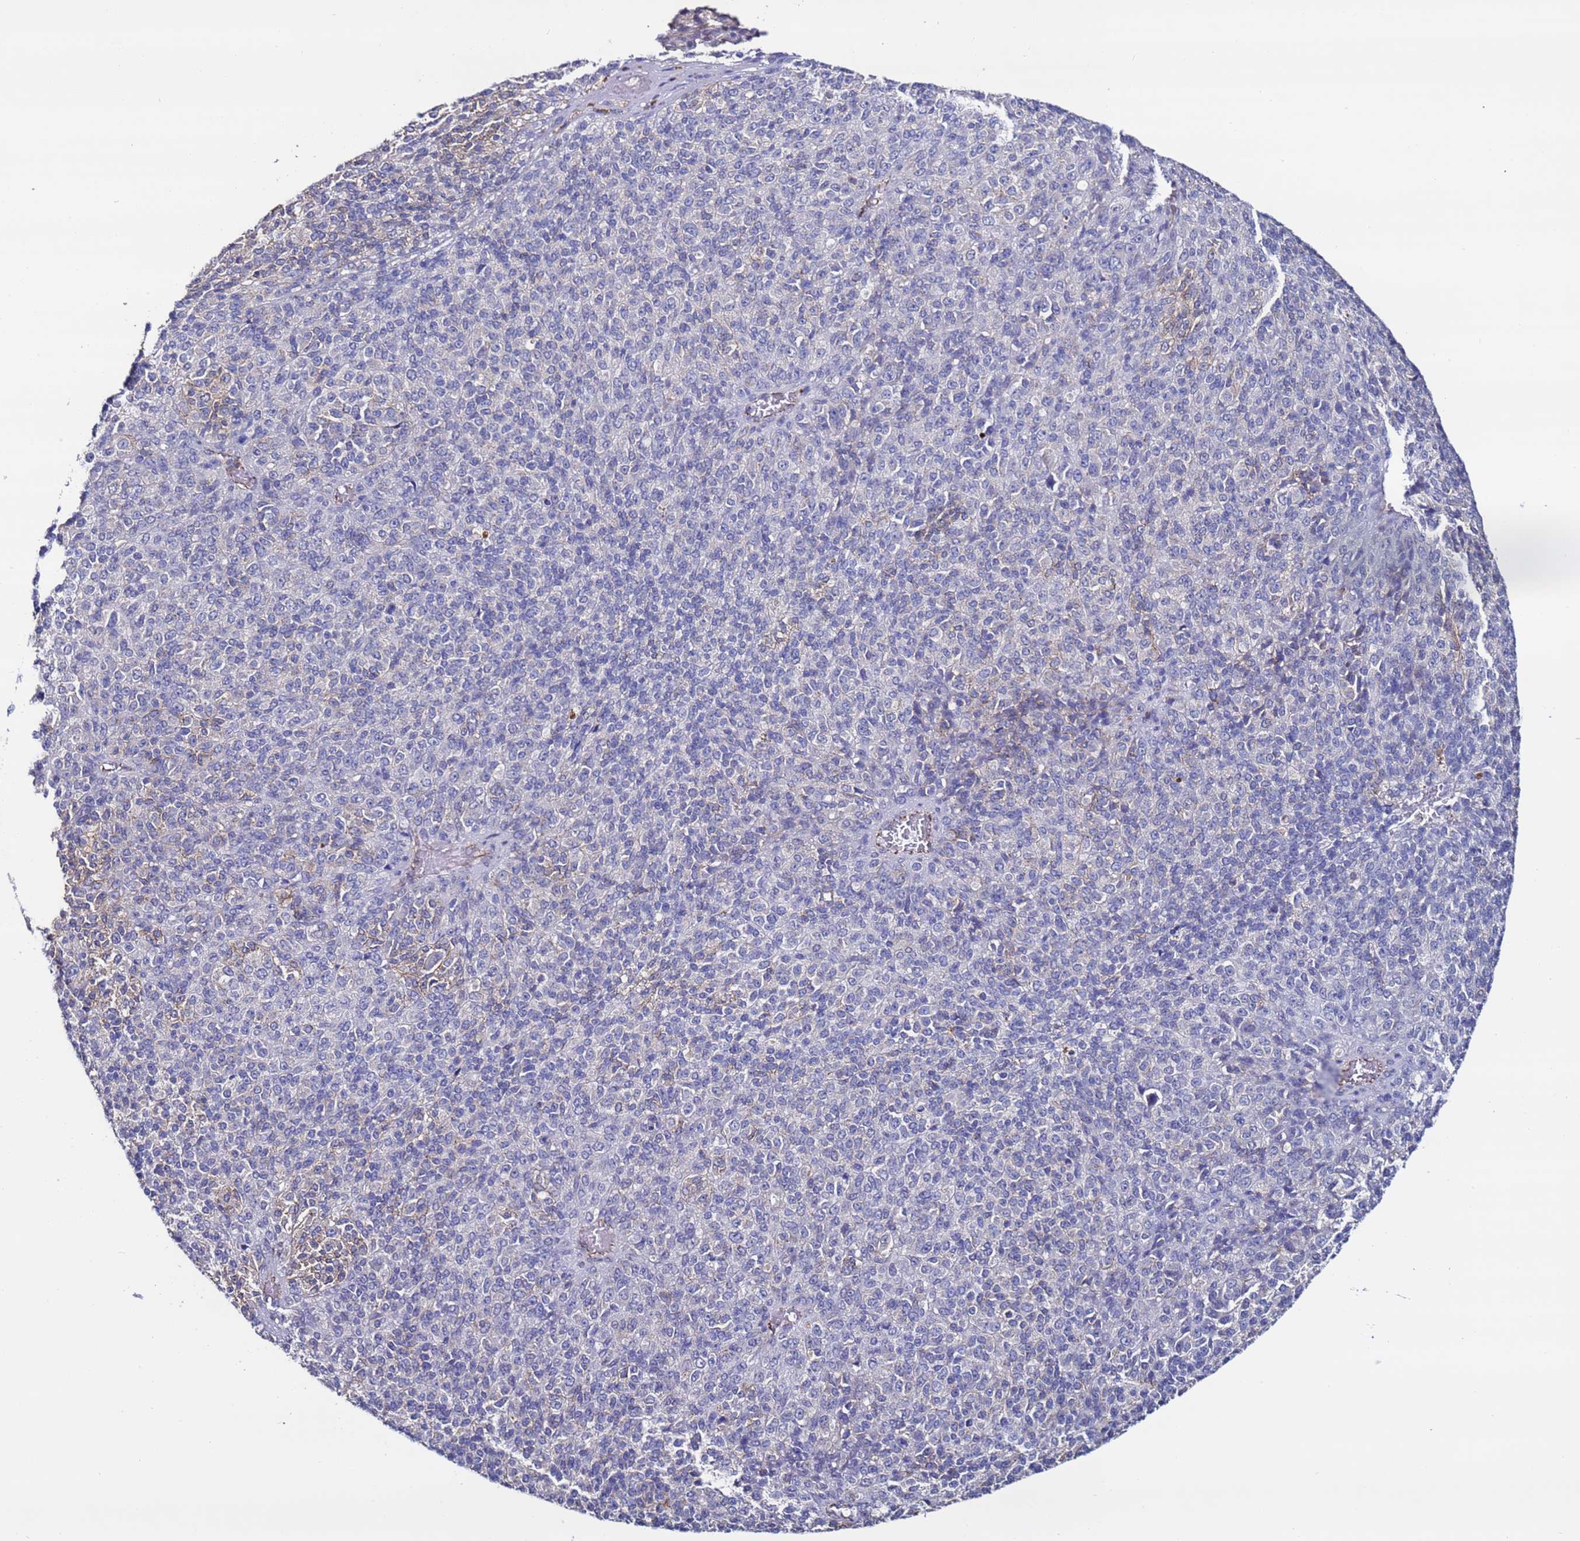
{"staining": {"intensity": "negative", "quantity": "none", "location": "none"}, "tissue": "melanoma", "cell_type": "Tumor cells", "image_type": "cancer", "snomed": [{"axis": "morphology", "description": "Malignant melanoma, Metastatic site"}, {"axis": "topography", "description": "Brain"}], "caption": "DAB (3,3'-diaminobenzidine) immunohistochemical staining of human melanoma exhibits no significant expression in tumor cells.", "gene": "TENM3", "patient": {"sex": "female", "age": 56}}